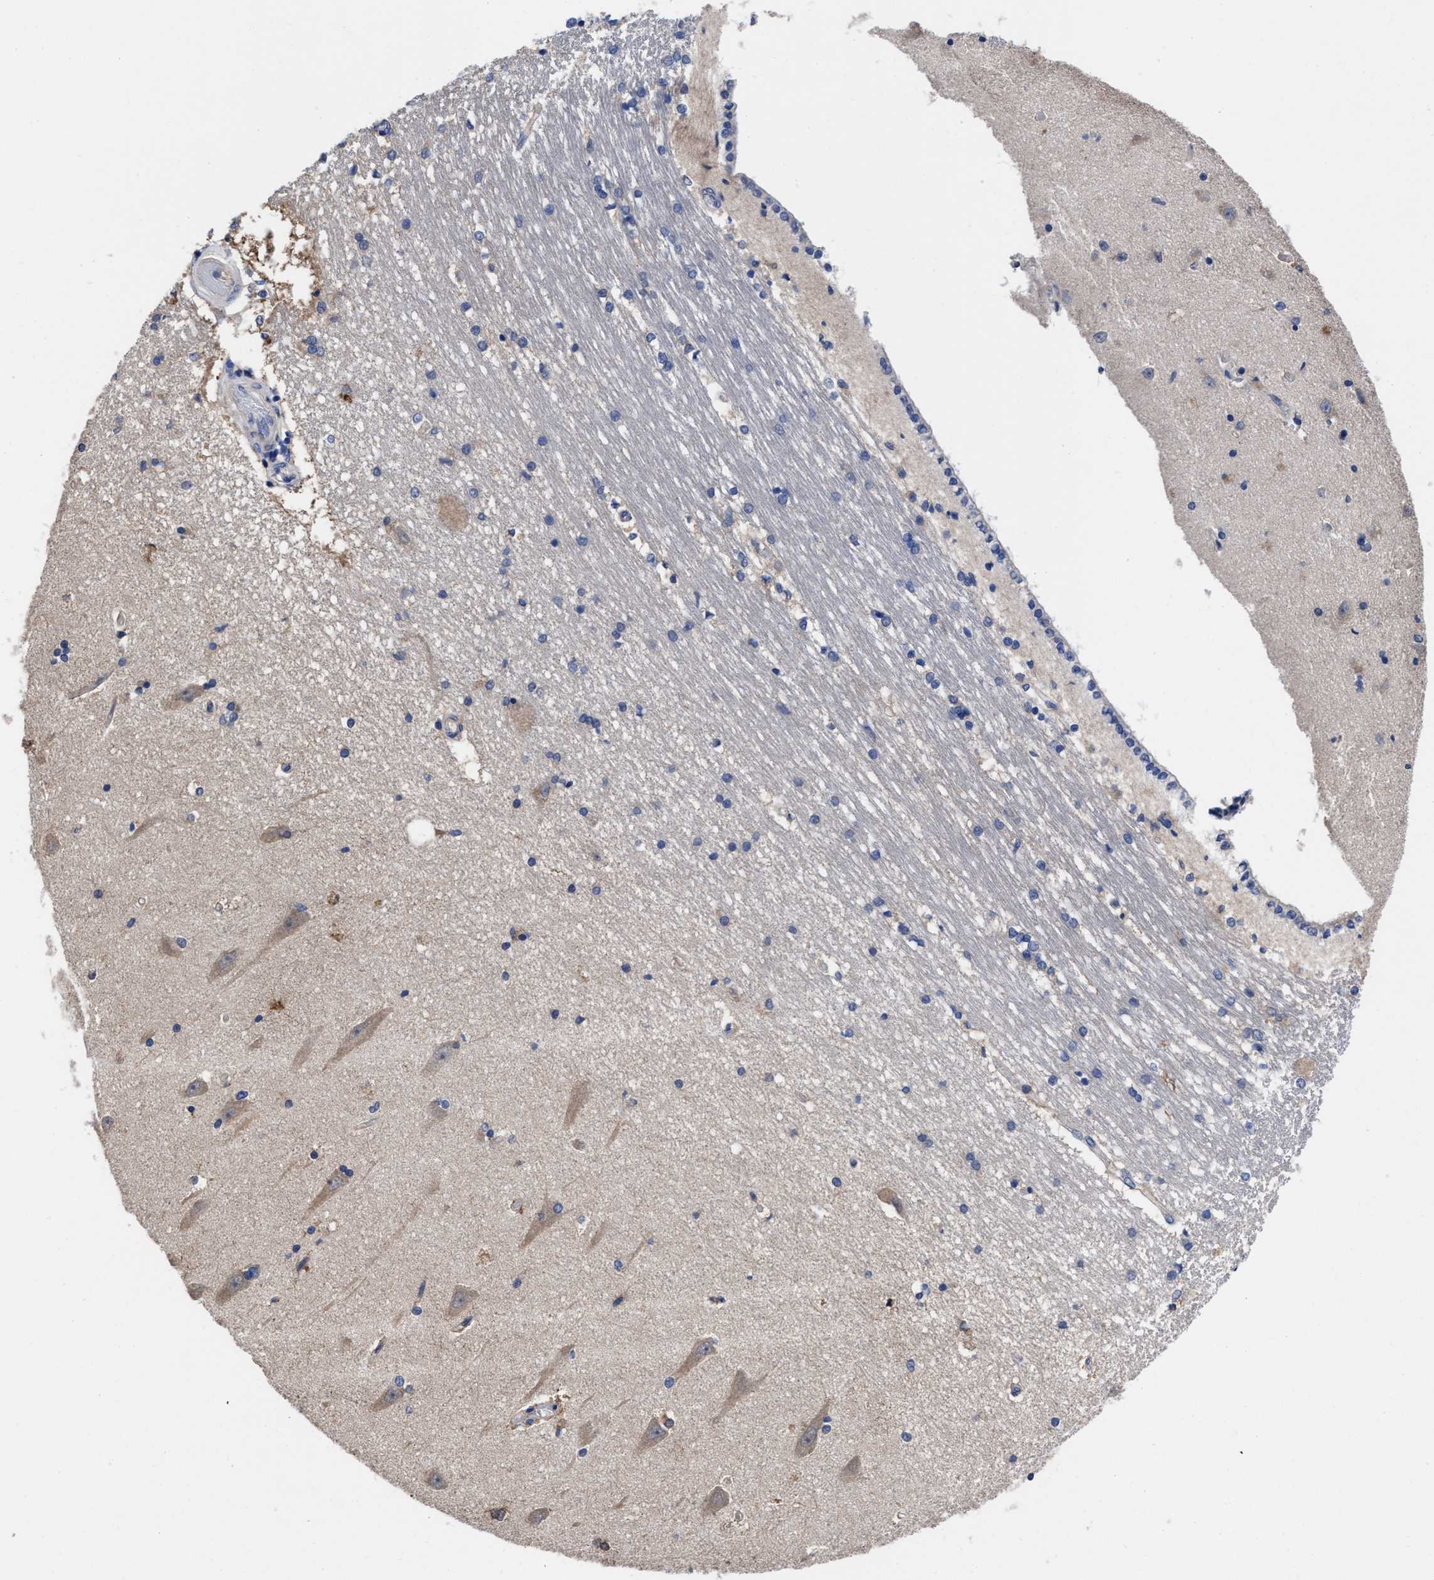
{"staining": {"intensity": "weak", "quantity": "<25%", "location": "cytoplasmic/membranous"}, "tissue": "hippocampus", "cell_type": "Glial cells", "image_type": "normal", "snomed": [{"axis": "morphology", "description": "Normal tissue, NOS"}, {"axis": "topography", "description": "Hippocampus"}], "caption": "There is no significant expression in glial cells of hippocampus. Nuclei are stained in blue.", "gene": "TXNDC17", "patient": {"sex": "male", "age": 45}}